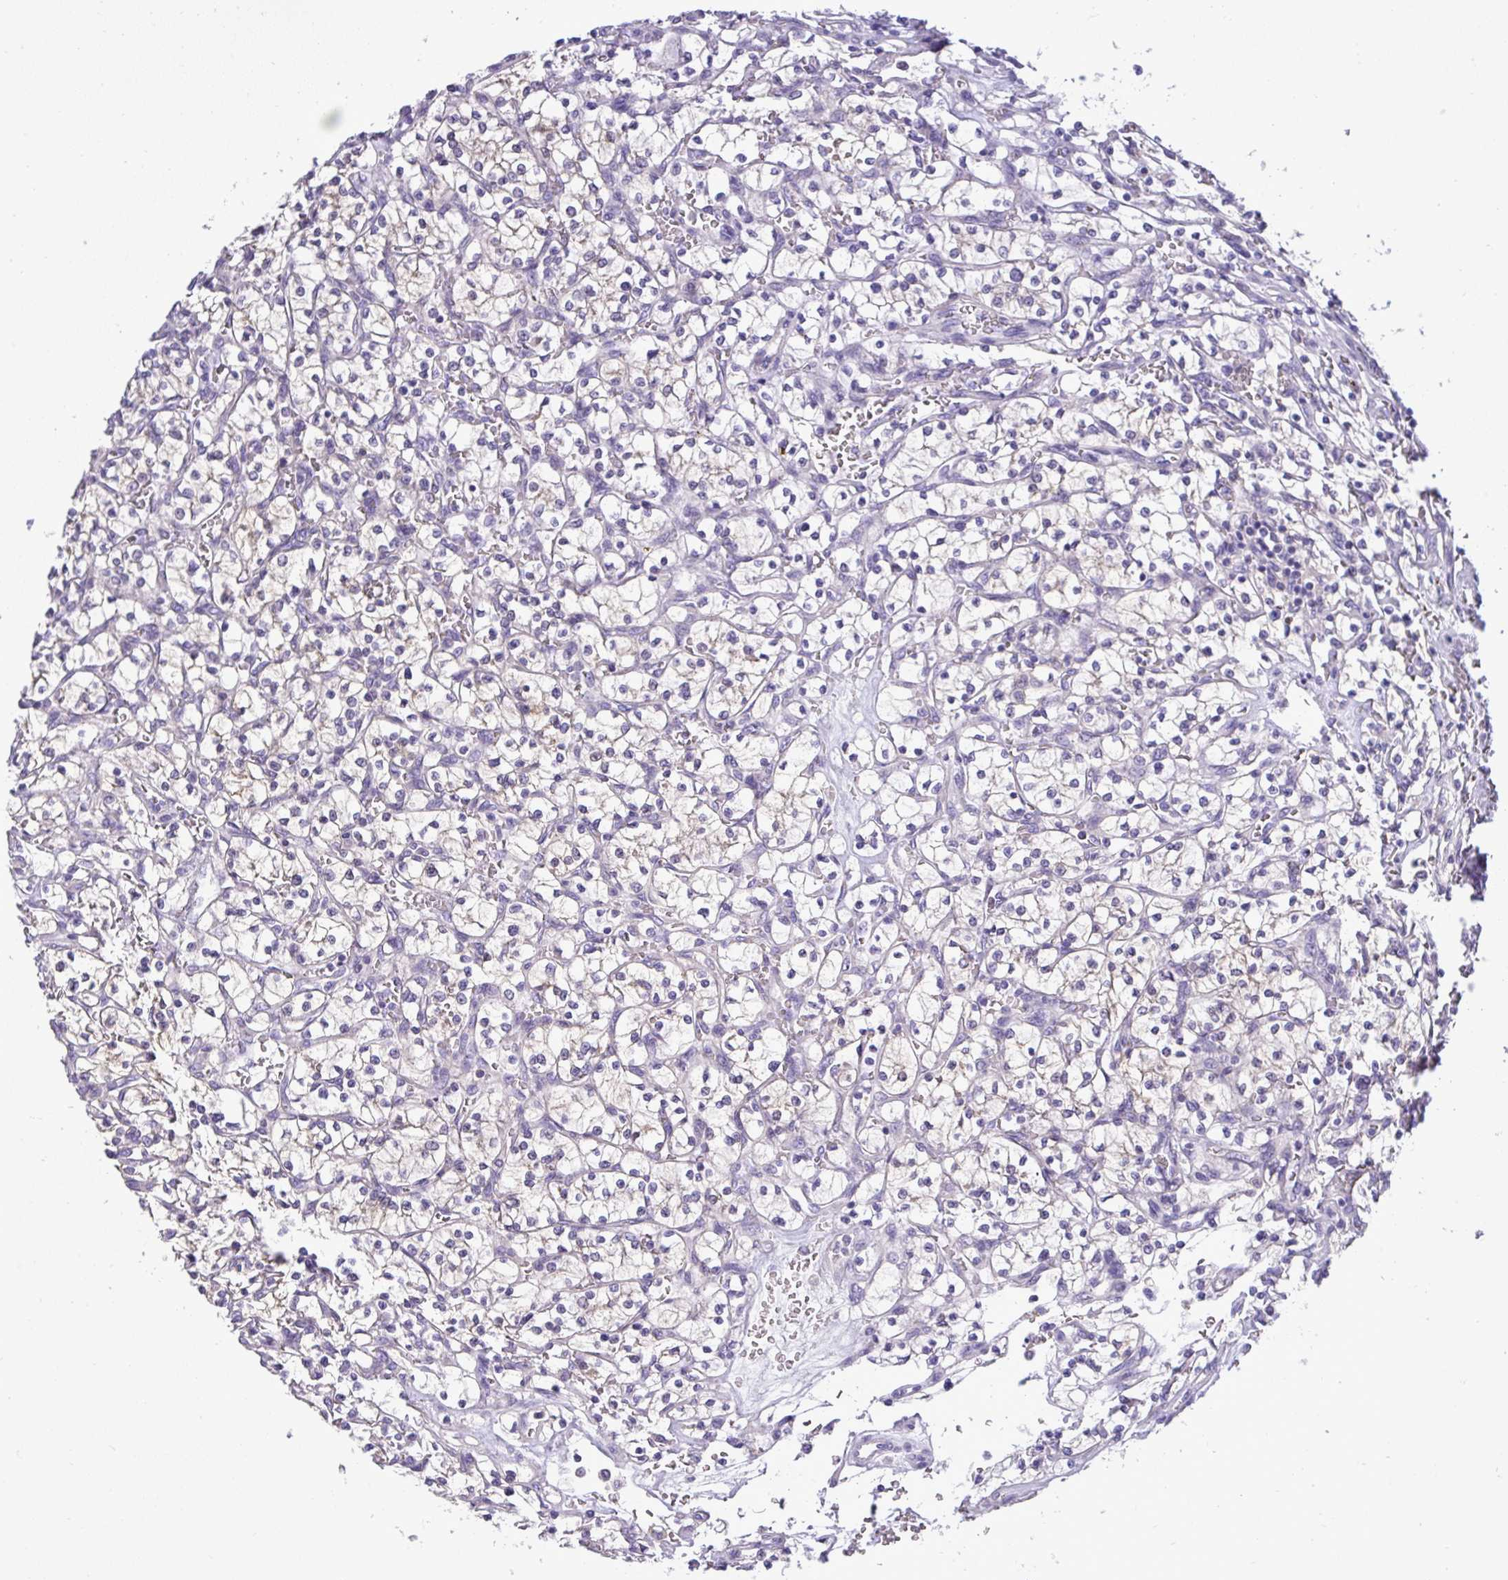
{"staining": {"intensity": "negative", "quantity": "none", "location": "none"}, "tissue": "renal cancer", "cell_type": "Tumor cells", "image_type": "cancer", "snomed": [{"axis": "morphology", "description": "Adenocarcinoma, NOS"}, {"axis": "topography", "description": "Kidney"}], "caption": "Tumor cells show no significant protein staining in renal cancer.", "gene": "ST8SIA2", "patient": {"sex": "female", "age": 64}}